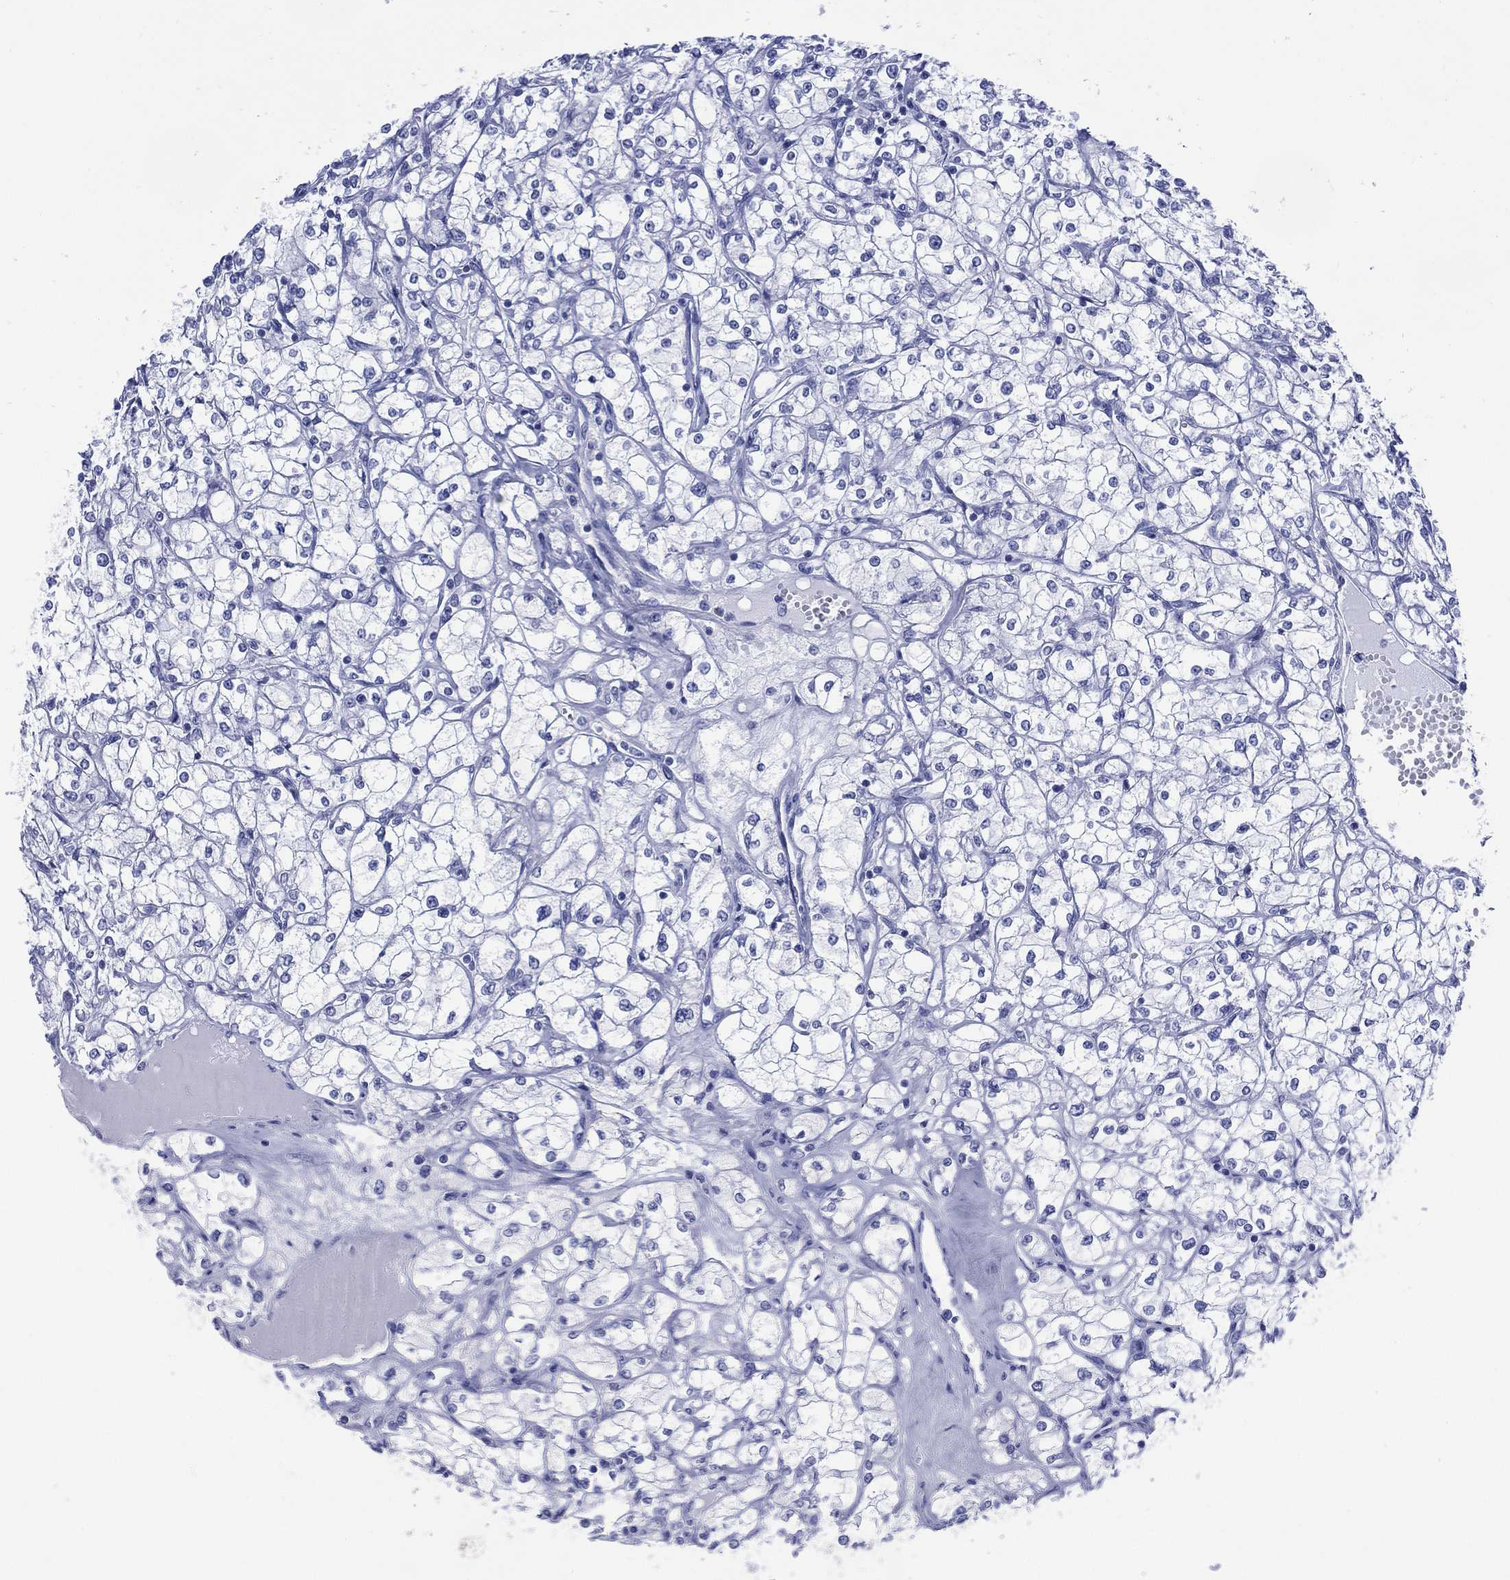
{"staining": {"intensity": "negative", "quantity": "none", "location": "none"}, "tissue": "renal cancer", "cell_type": "Tumor cells", "image_type": "cancer", "snomed": [{"axis": "morphology", "description": "Adenocarcinoma, NOS"}, {"axis": "topography", "description": "Kidney"}], "caption": "IHC photomicrograph of renal cancer (adenocarcinoma) stained for a protein (brown), which exhibits no expression in tumor cells. Brightfield microscopy of IHC stained with DAB (3,3'-diaminobenzidine) (brown) and hematoxylin (blue), captured at high magnification.", "gene": "LRRD1", "patient": {"sex": "male", "age": 67}}